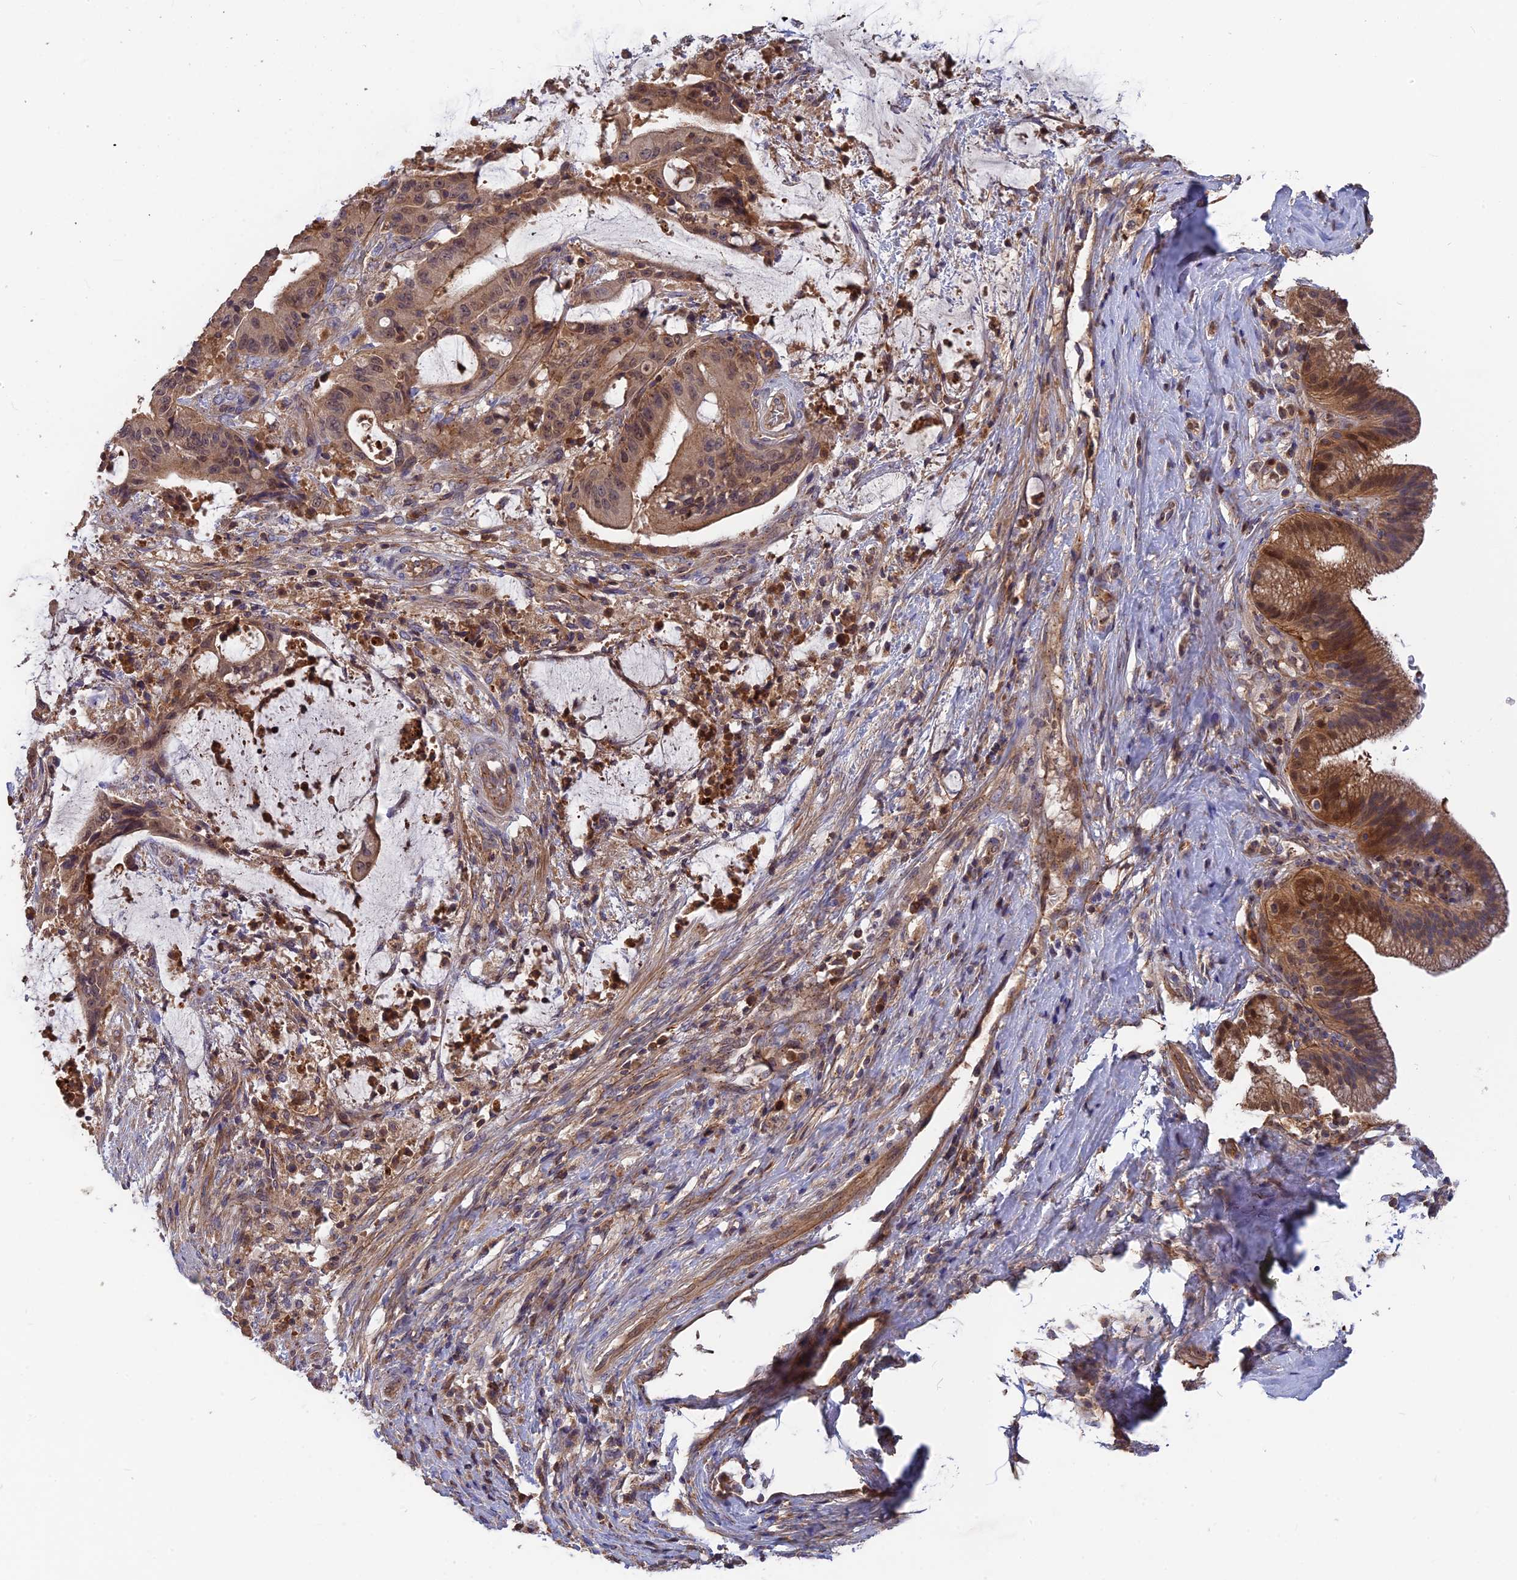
{"staining": {"intensity": "moderate", "quantity": ">75%", "location": "cytoplasmic/membranous,nuclear"}, "tissue": "liver cancer", "cell_type": "Tumor cells", "image_type": "cancer", "snomed": [{"axis": "morphology", "description": "Normal tissue, NOS"}, {"axis": "morphology", "description": "Cholangiocarcinoma"}, {"axis": "topography", "description": "Liver"}, {"axis": "topography", "description": "Peripheral nerve tissue"}], "caption": "A brown stain highlights moderate cytoplasmic/membranous and nuclear expression of a protein in human liver cancer tumor cells.", "gene": "RPIA", "patient": {"sex": "female", "age": 73}}